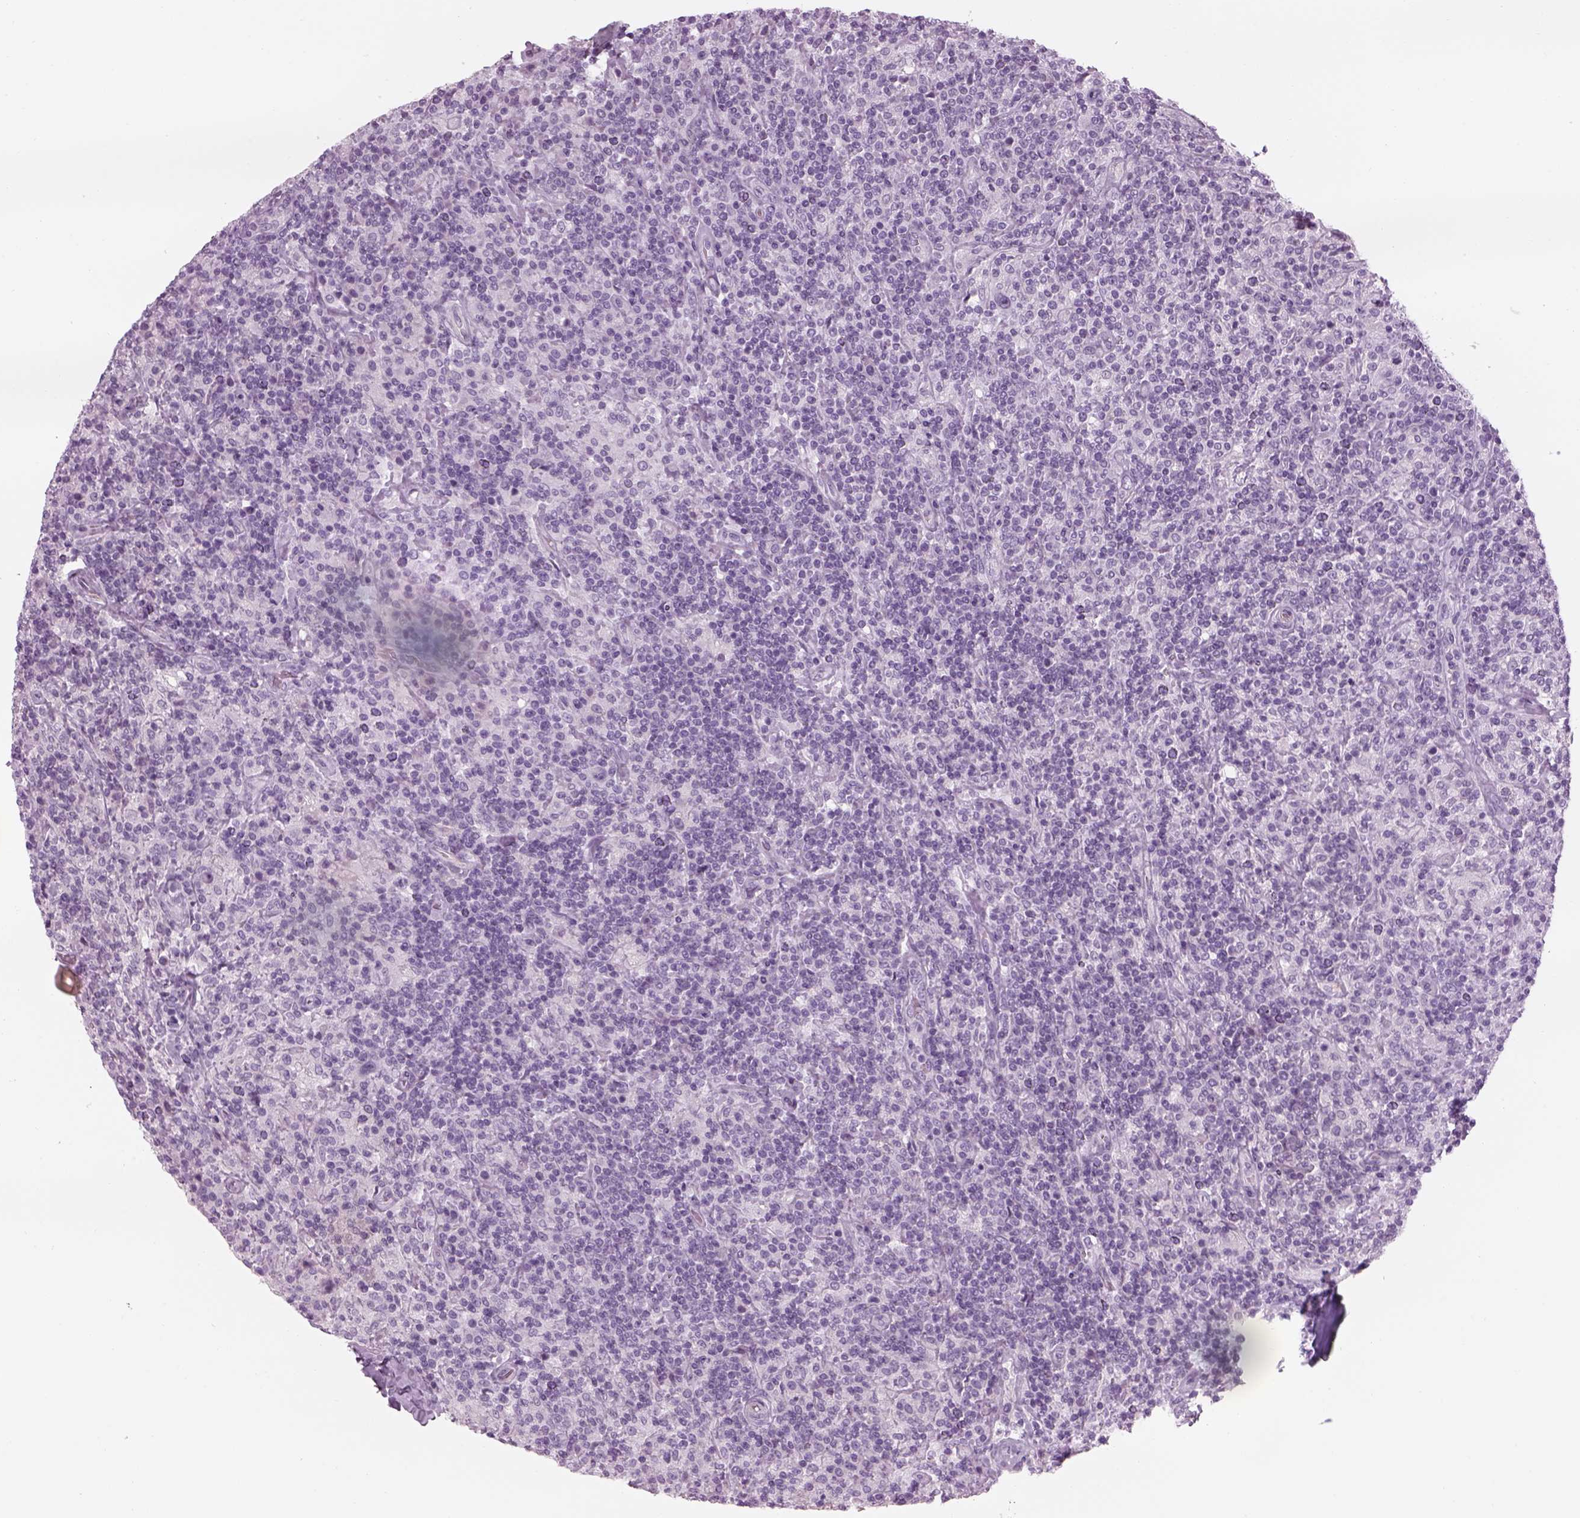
{"staining": {"intensity": "negative", "quantity": "none", "location": "none"}, "tissue": "lymphoma", "cell_type": "Tumor cells", "image_type": "cancer", "snomed": [{"axis": "morphology", "description": "Hodgkin's disease, NOS"}, {"axis": "topography", "description": "Lymph node"}], "caption": "Human lymphoma stained for a protein using IHC shows no staining in tumor cells.", "gene": "GAS2L2", "patient": {"sex": "male", "age": 70}}